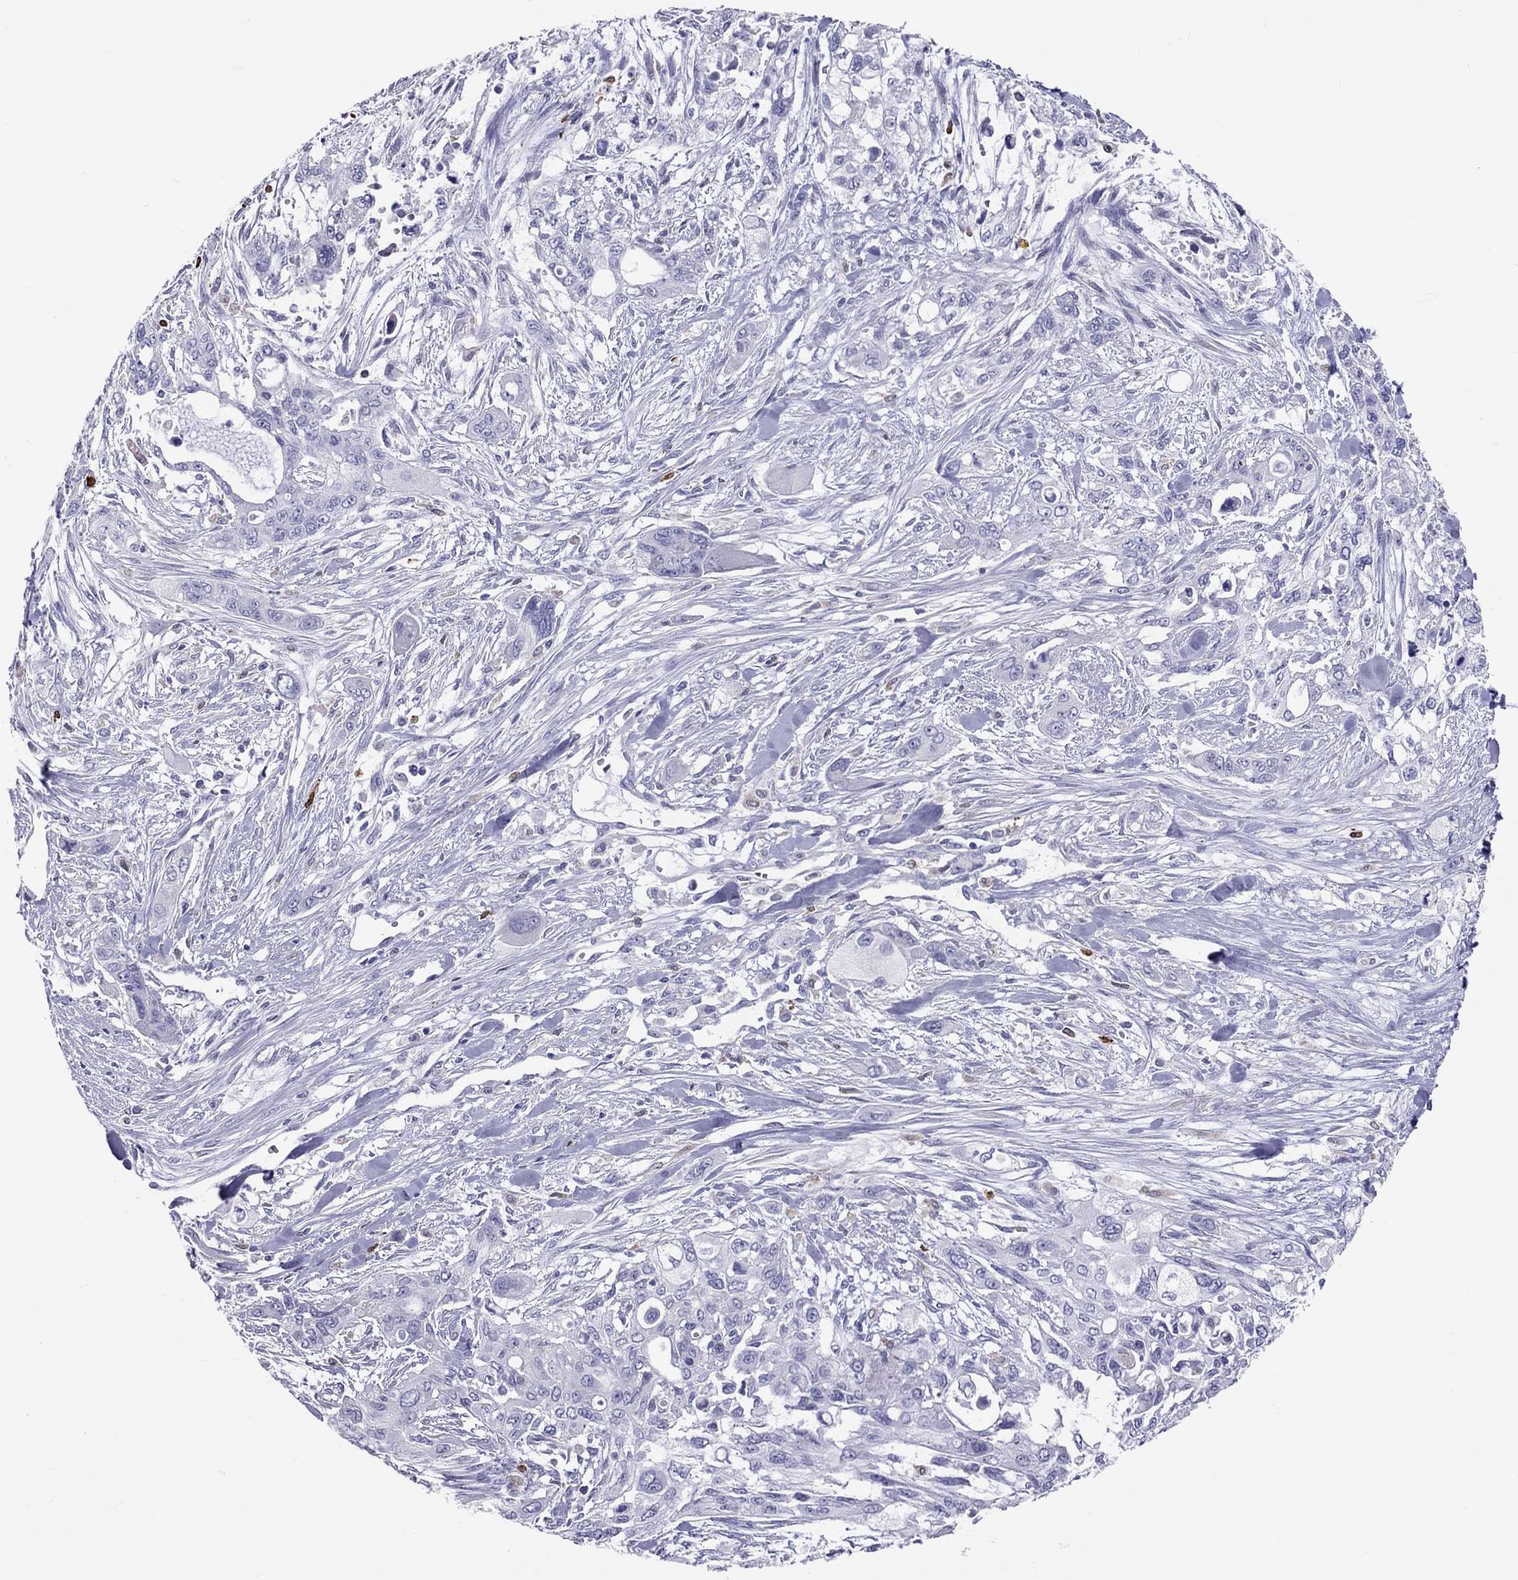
{"staining": {"intensity": "negative", "quantity": "none", "location": "none"}, "tissue": "pancreatic cancer", "cell_type": "Tumor cells", "image_type": "cancer", "snomed": [{"axis": "morphology", "description": "Adenocarcinoma, NOS"}, {"axis": "topography", "description": "Pancreas"}], "caption": "The histopathology image displays no staining of tumor cells in pancreatic cancer (adenocarcinoma).", "gene": "ADORA2A", "patient": {"sex": "male", "age": 47}}